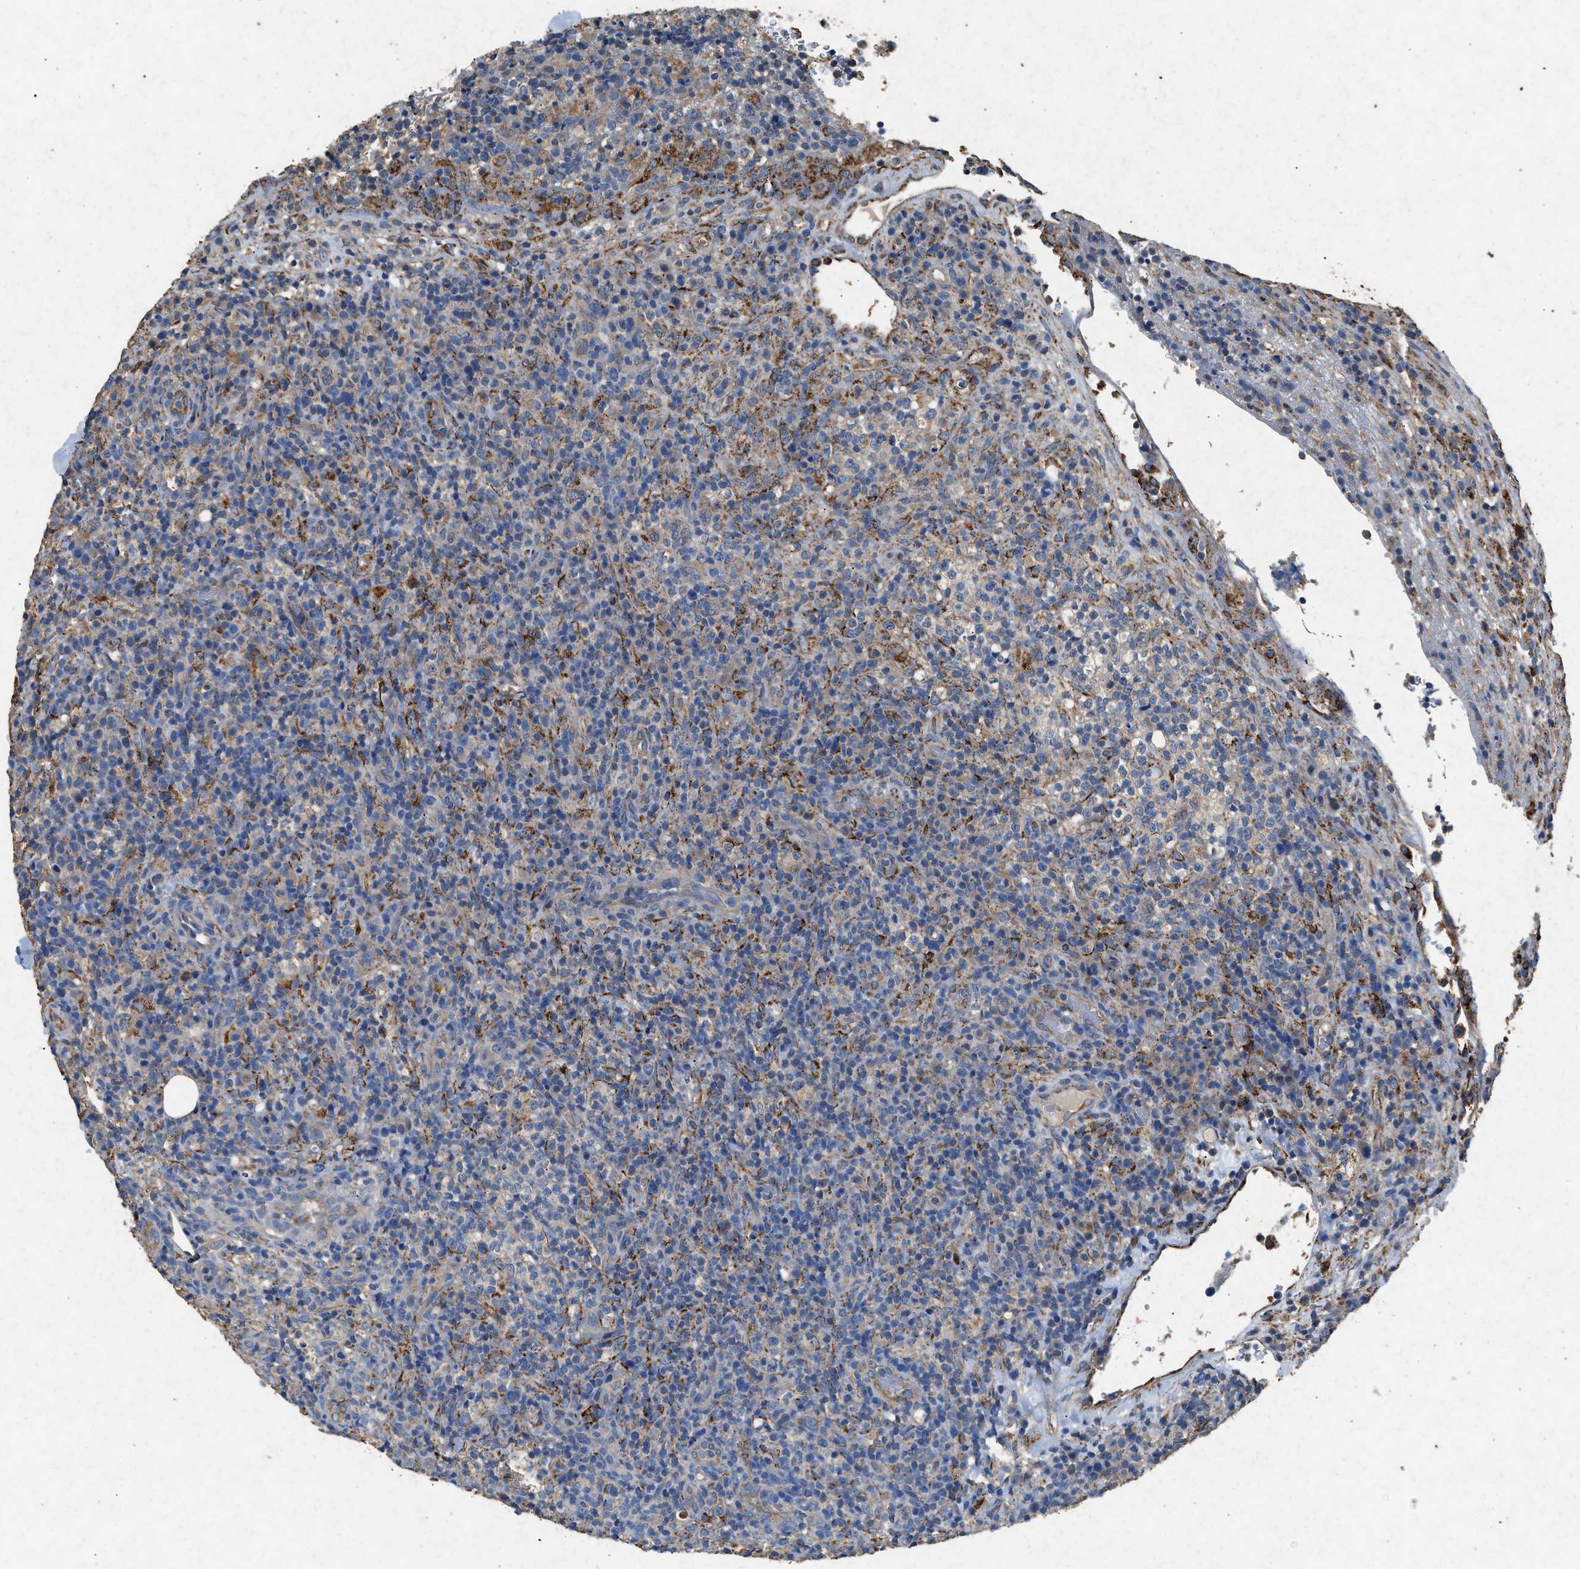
{"staining": {"intensity": "negative", "quantity": "none", "location": "none"}, "tissue": "lymphoma", "cell_type": "Tumor cells", "image_type": "cancer", "snomed": [{"axis": "morphology", "description": "Malignant lymphoma, non-Hodgkin's type, High grade"}, {"axis": "topography", "description": "Lymph node"}], "caption": "Image shows no protein expression in tumor cells of lymphoma tissue. (DAB (3,3'-diaminobenzidine) immunohistochemistry, high magnification).", "gene": "CDK15", "patient": {"sex": "female", "age": 76}}